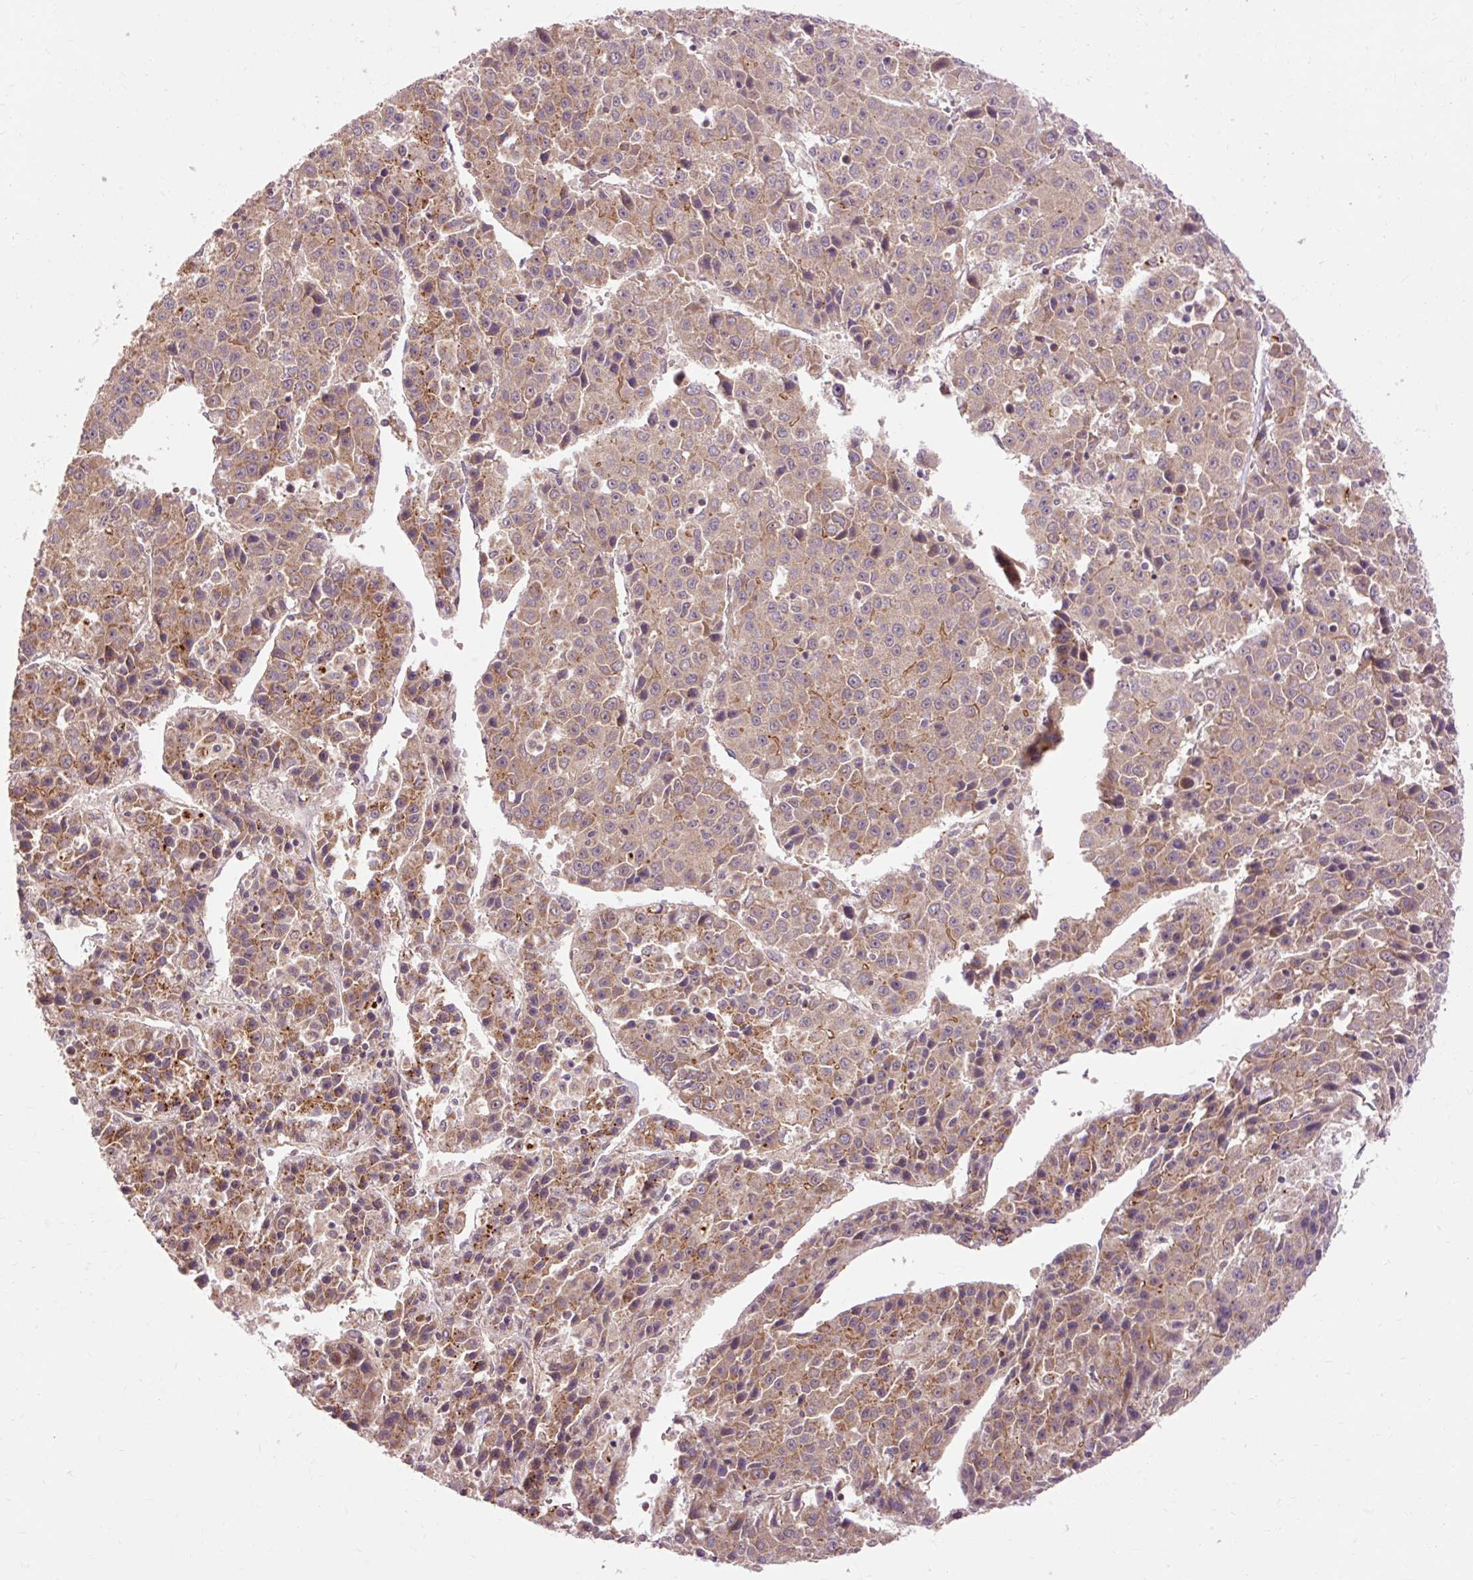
{"staining": {"intensity": "weak", "quantity": ">75%", "location": "cytoplasmic/membranous"}, "tissue": "liver cancer", "cell_type": "Tumor cells", "image_type": "cancer", "snomed": [{"axis": "morphology", "description": "Carcinoma, Hepatocellular, NOS"}, {"axis": "topography", "description": "Liver"}], "caption": "This photomicrograph shows IHC staining of liver cancer (hepatocellular carcinoma), with low weak cytoplasmic/membranous expression in about >75% of tumor cells.", "gene": "RIPOR3", "patient": {"sex": "female", "age": 53}}